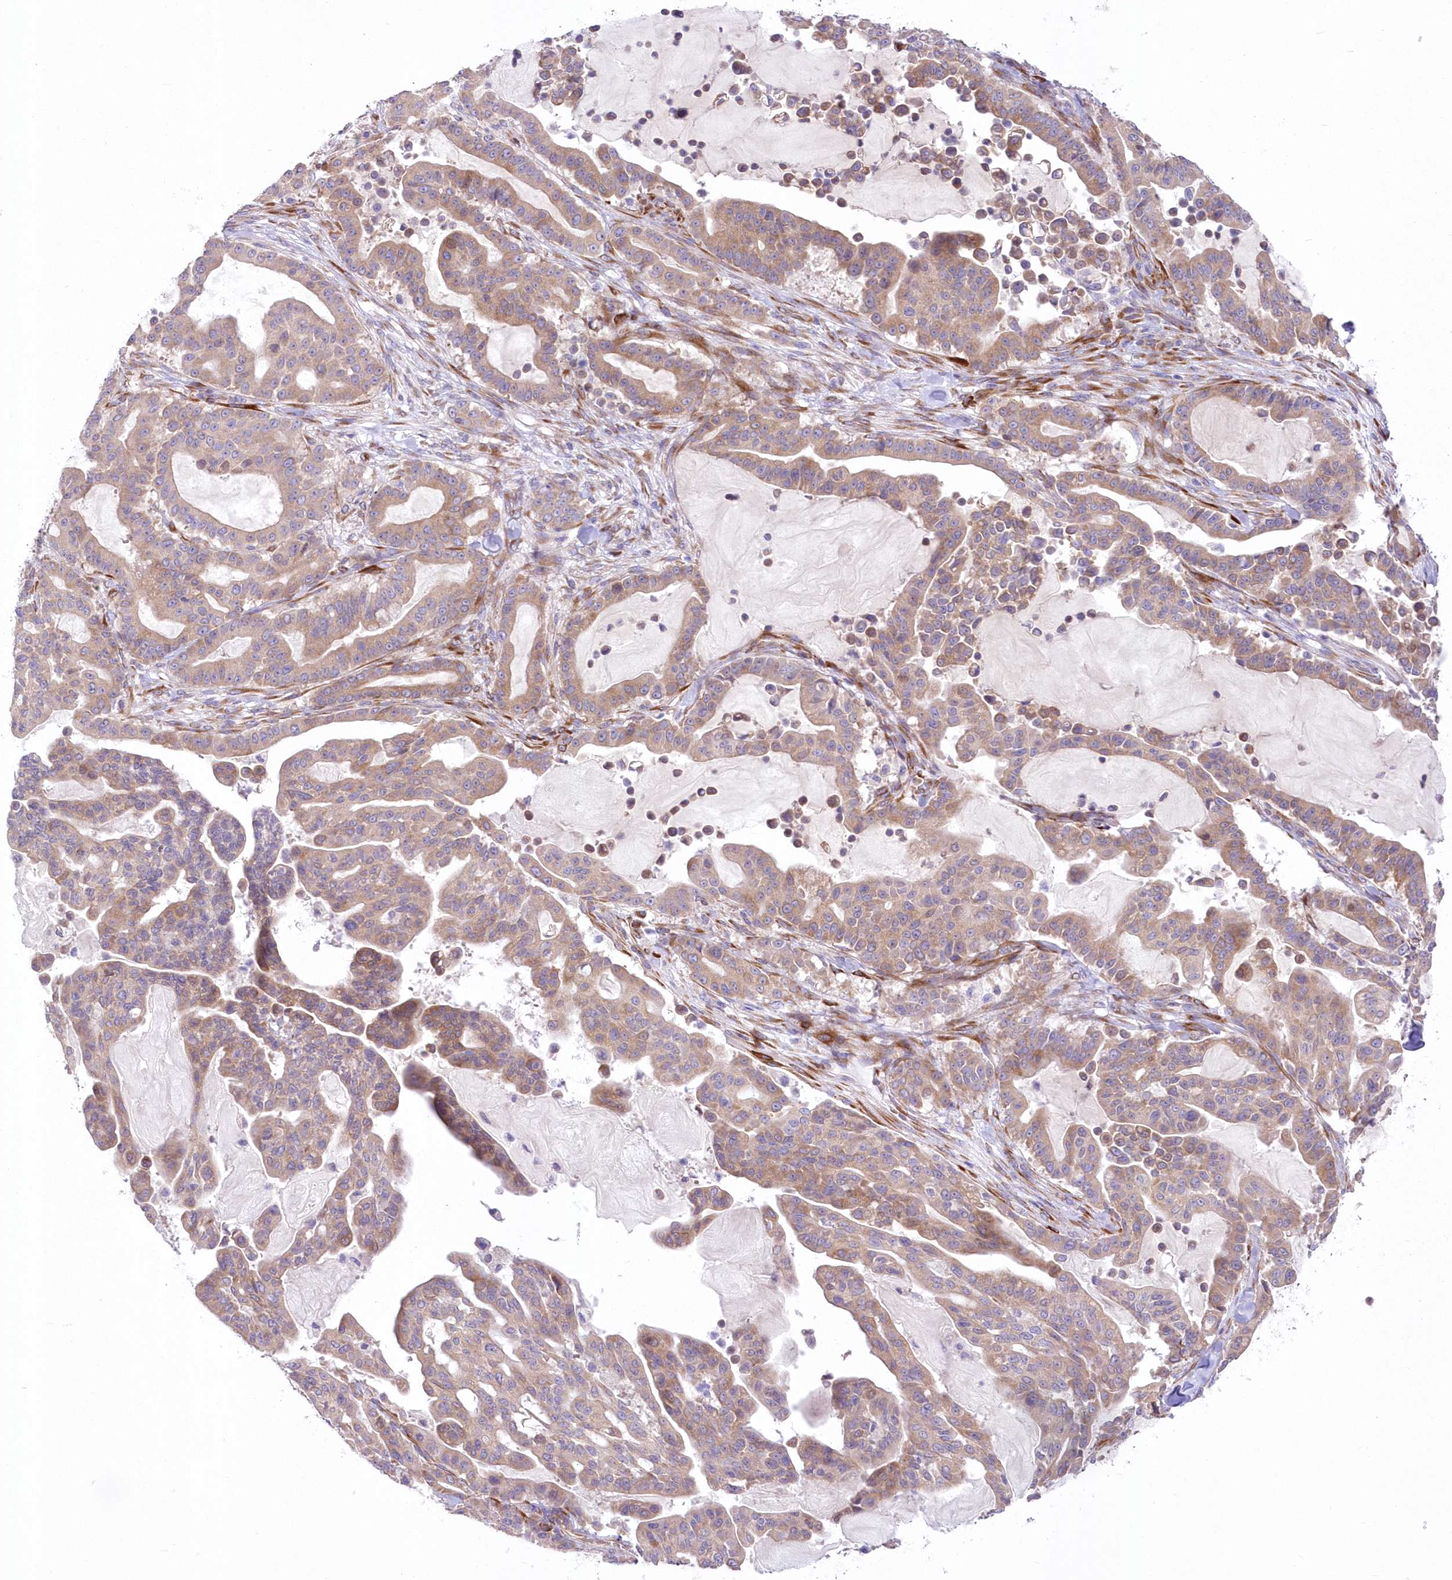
{"staining": {"intensity": "moderate", "quantity": ">75%", "location": "cytoplasmic/membranous"}, "tissue": "pancreatic cancer", "cell_type": "Tumor cells", "image_type": "cancer", "snomed": [{"axis": "morphology", "description": "Adenocarcinoma, NOS"}, {"axis": "topography", "description": "Pancreas"}], "caption": "Pancreatic cancer tissue displays moderate cytoplasmic/membranous positivity in approximately >75% of tumor cells, visualized by immunohistochemistry.", "gene": "YTHDC2", "patient": {"sex": "male", "age": 63}}